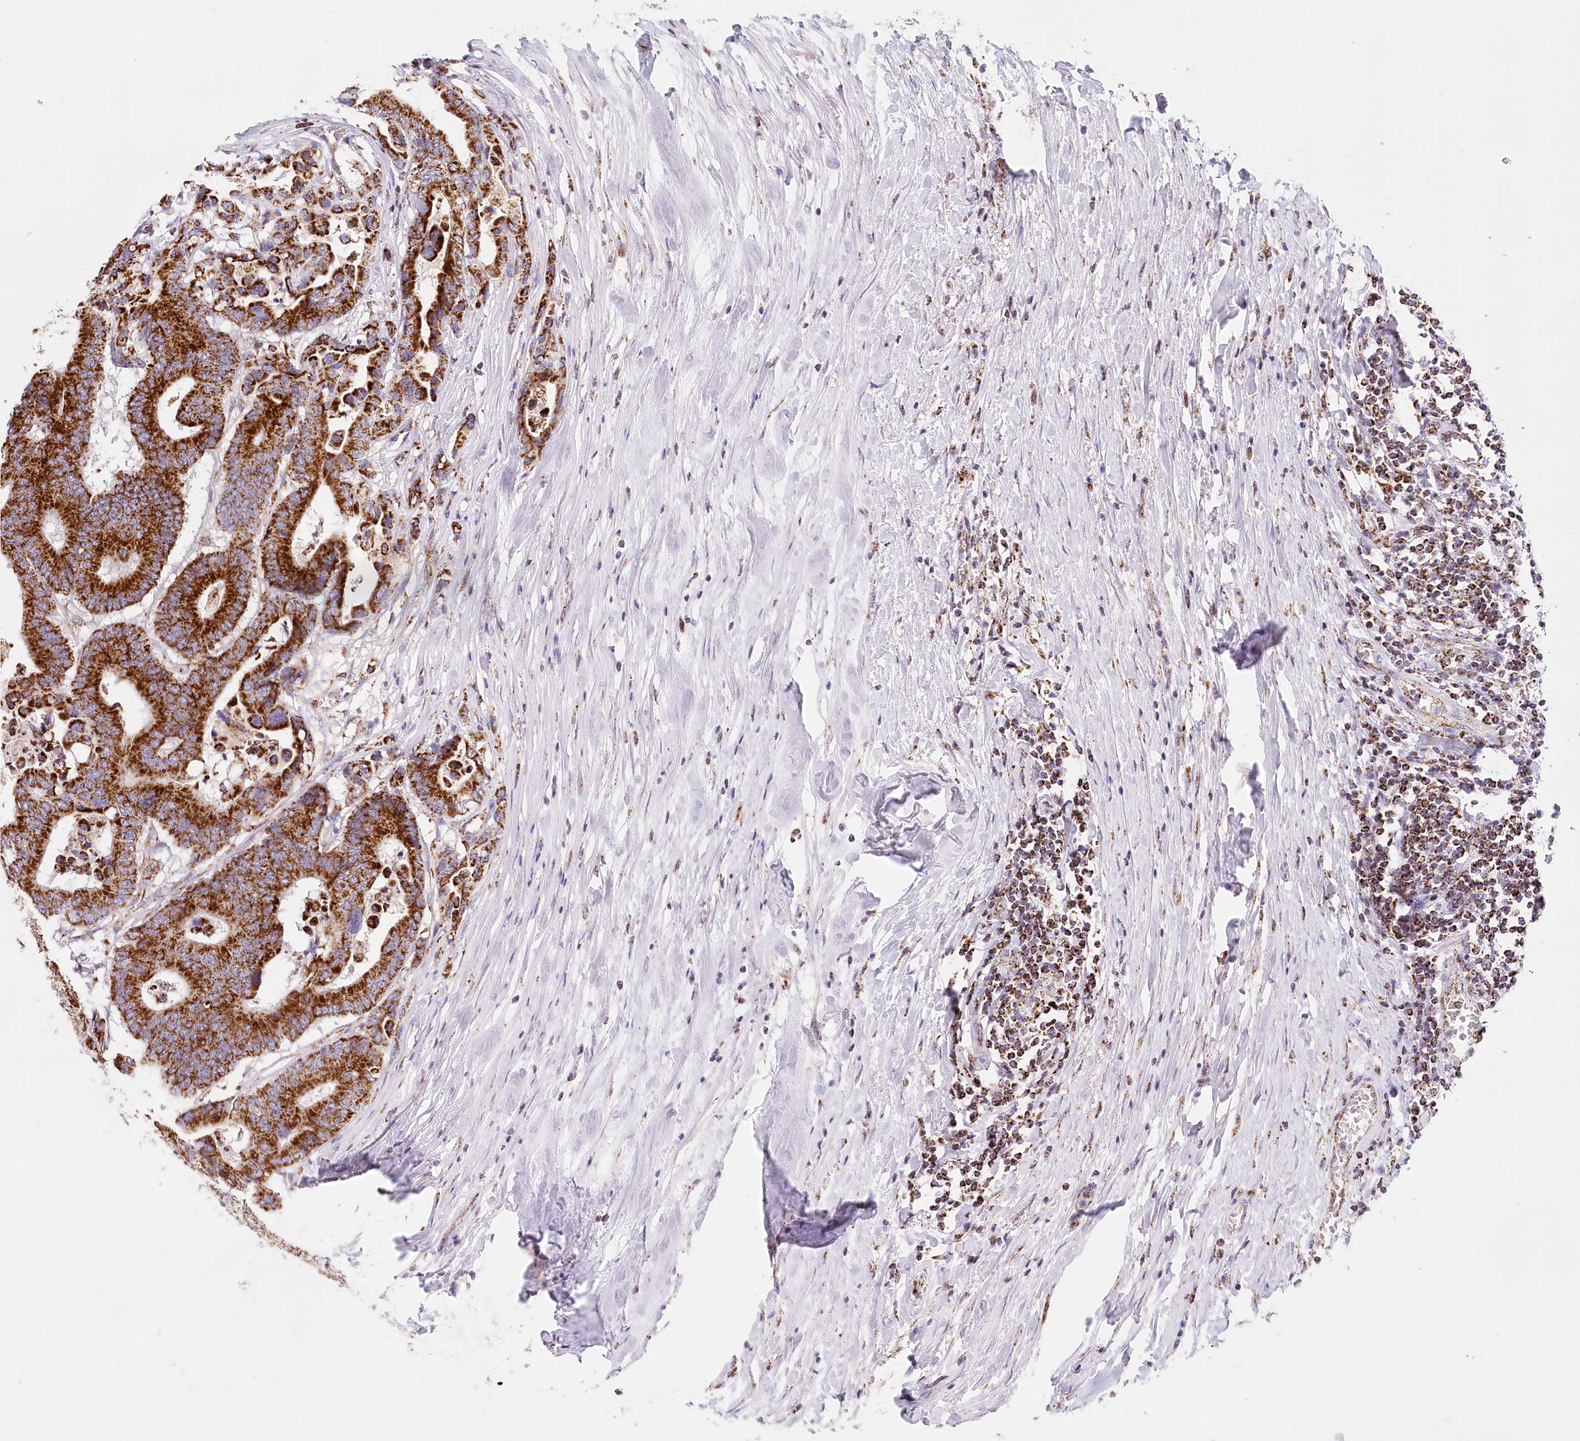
{"staining": {"intensity": "strong", "quantity": ">75%", "location": "cytoplasmic/membranous"}, "tissue": "colorectal cancer", "cell_type": "Tumor cells", "image_type": "cancer", "snomed": [{"axis": "morphology", "description": "Normal tissue, NOS"}, {"axis": "morphology", "description": "Adenocarcinoma, NOS"}, {"axis": "topography", "description": "Colon"}], "caption": "This micrograph exhibits IHC staining of human colorectal cancer, with high strong cytoplasmic/membranous positivity in about >75% of tumor cells.", "gene": "LSS", "patient": {"sex": "male", "age": 82}}